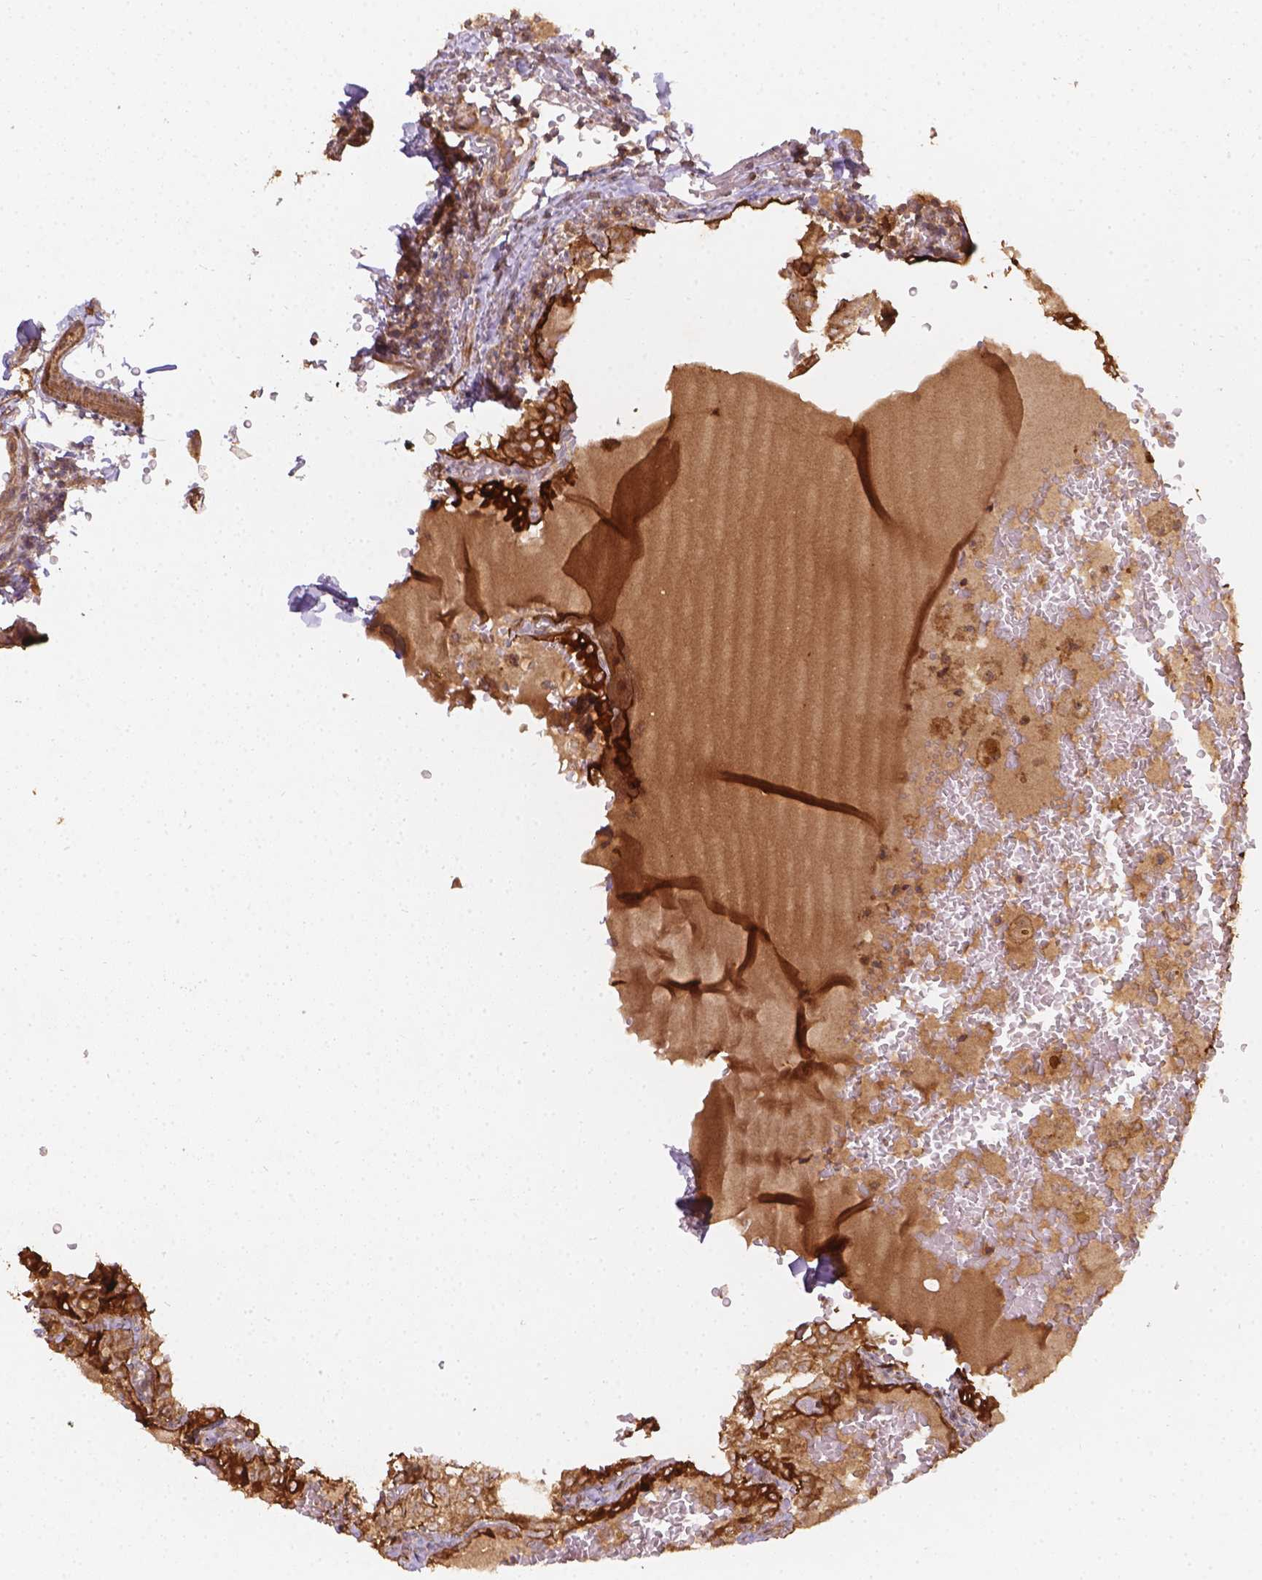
{"staining": {"intensity": "strong", "quantity": ">75%", "location": "cytoplasmic/membranous"}, "tissue": "thyroid cancer", "cell_type": "Tumor cells", "image_type": "cancer", "snomed": [{"axis": "morphology", "description": "Papillary adenocarcinoma, NOS"}, {"axis": "topography", "description": "Thyroid gland"}], "caption": "An immunohistochemistry photomicrograph of tumor tissue is shown. Protein staining in brown labels strong cytoplasmic/membranous positivity in papillary adenocarcinoma (thyroid) within tumor cells.", "gene": "XPR1", "patient": {"sex": "male", "age": 20}}